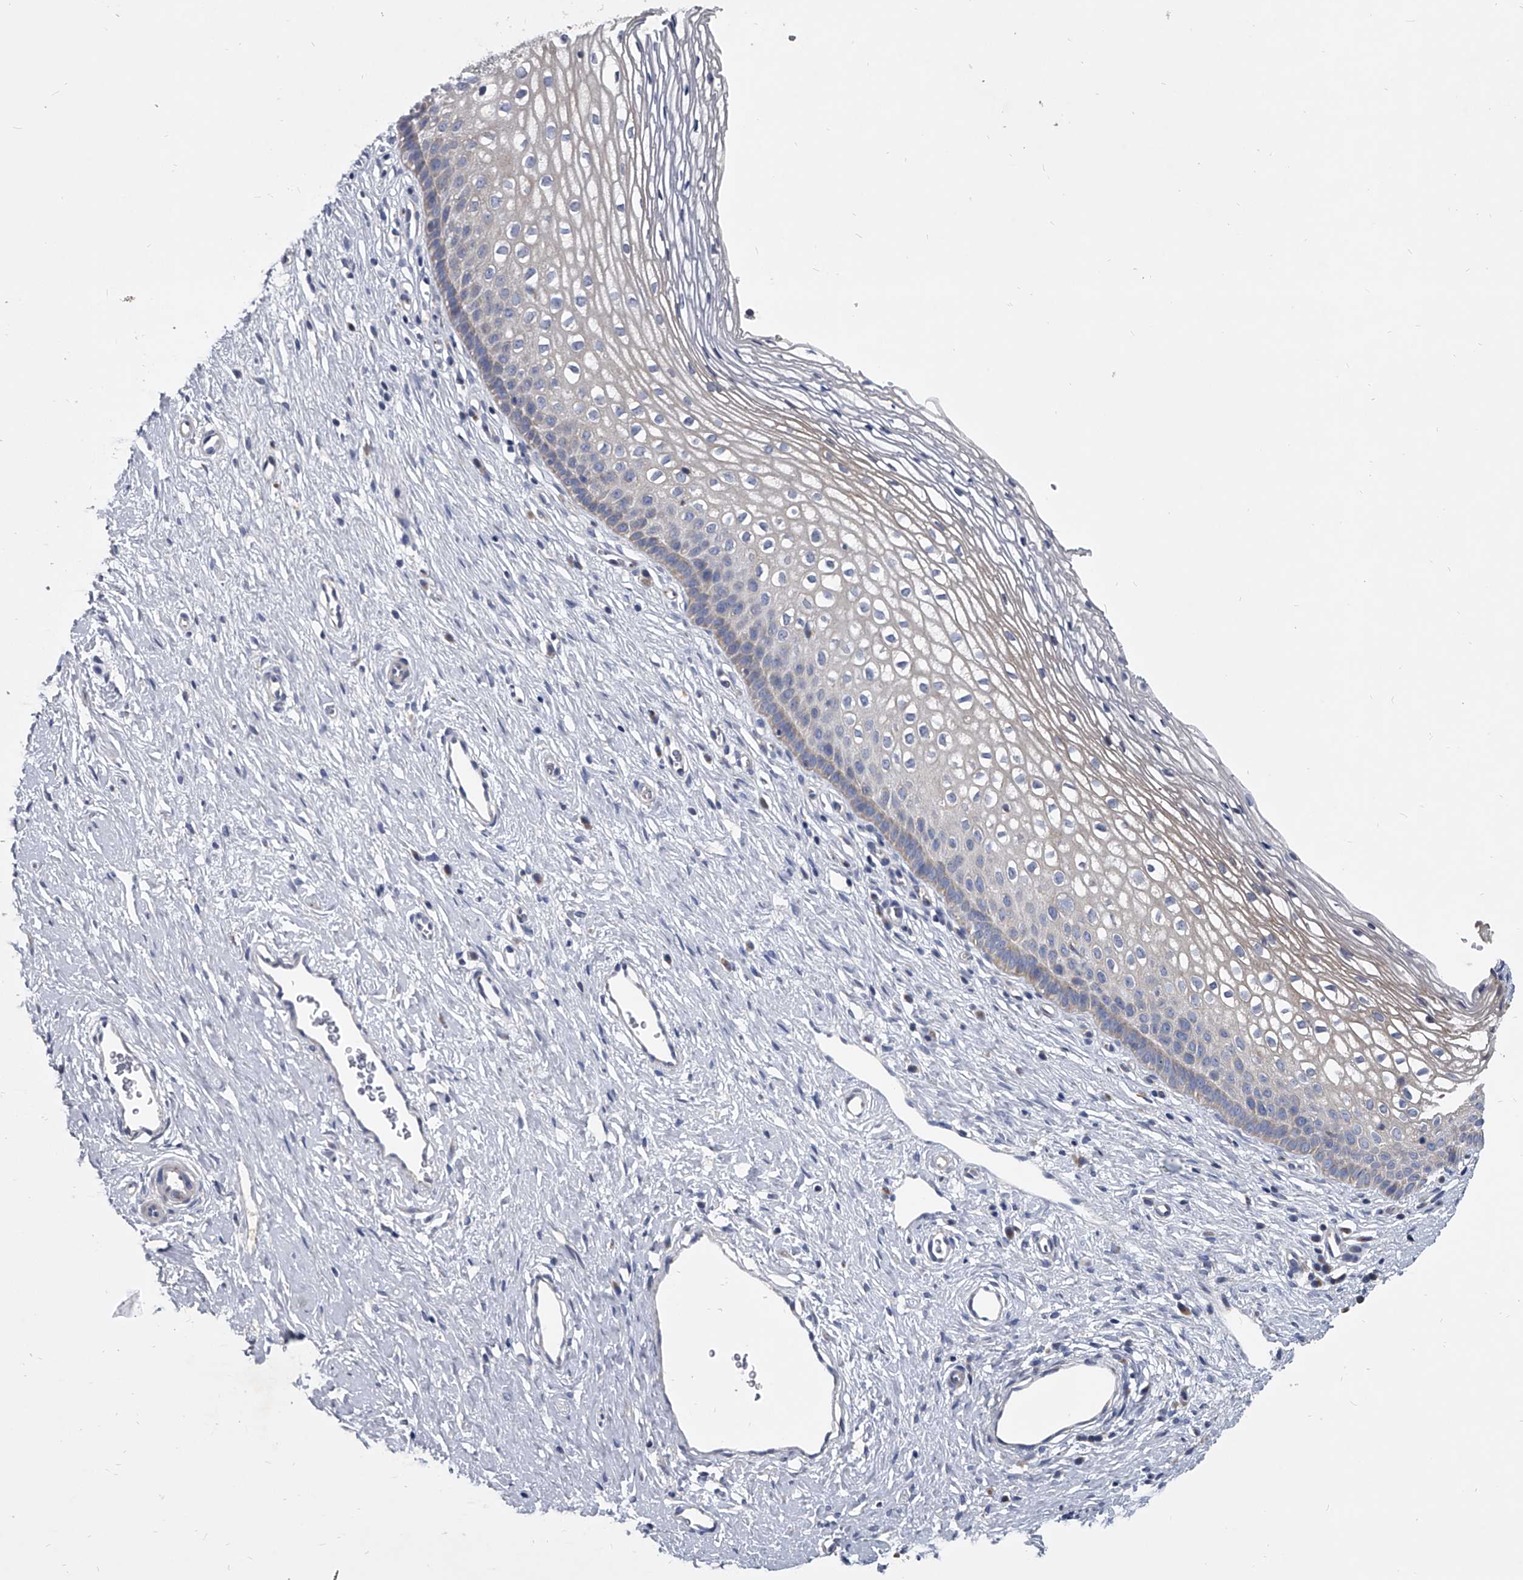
{"staining": {"intensity": "negative", "quantity": "none", "location": "none"}, "tissue": "cervix", "cell_type": "Glandular cells", "image_type": "normal", "snomed": [{"axis": "morphology", "description": "Normal tissue, NOS"}, {"axis": "topography", "description": "Cervix"}], "caption": "A high-resolution histopathology image shows immunohistochemistry staining of normal cervix, which exhibits no significant expression in glandular cells. (Immunohistochemistry (ihc), brightfield microscopy, high magnification).", "gene": "SPP1", "patient": {"sex": "female", "age": 27}}